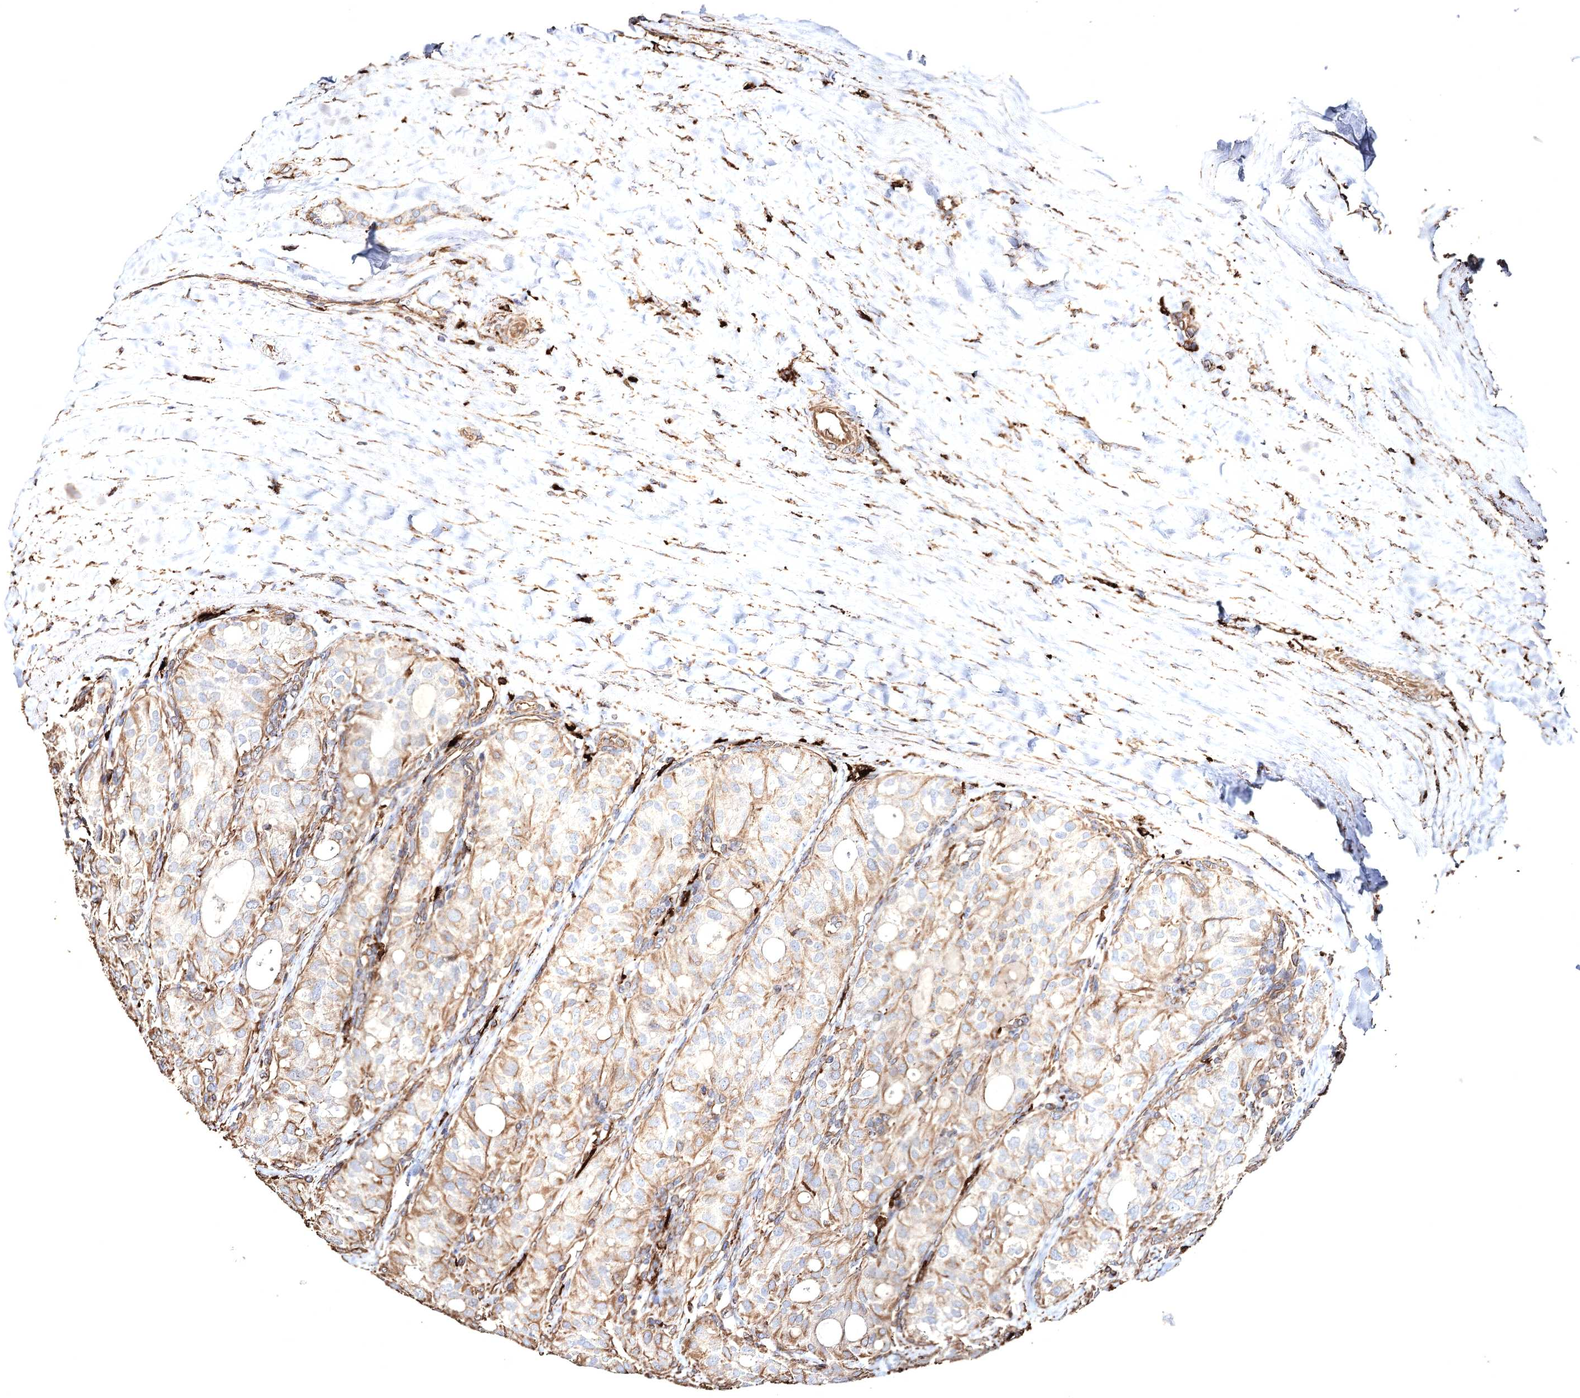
{"staining": {"intensity": "moderate", "quantity": ">75%", "location": "cytoplasmic/membranous"}, "tissue": "thyroid cancer", "cell_type": "Tumor cells", "image_type": "cancer", "snomed": [{"axis": "morphology", "description": "Follicular adenoma carcinoma, NOS"}, {"axis": "topography", "description": "Thyroid gland"}], "caption": "High-magnification brightfield microscopy of thyroid cancer (follicular adenoma carcinoma) stained with DAB (3,3'-diaminobenzidine) (brown) and counterstained with hematoxylin (blue). tumor cells exhibit moderate cytoplasmic/membranous staining is present in about>75% of cells.", "gene": "CLEC4M", "patient": {"sex": "male", "age": 75}}